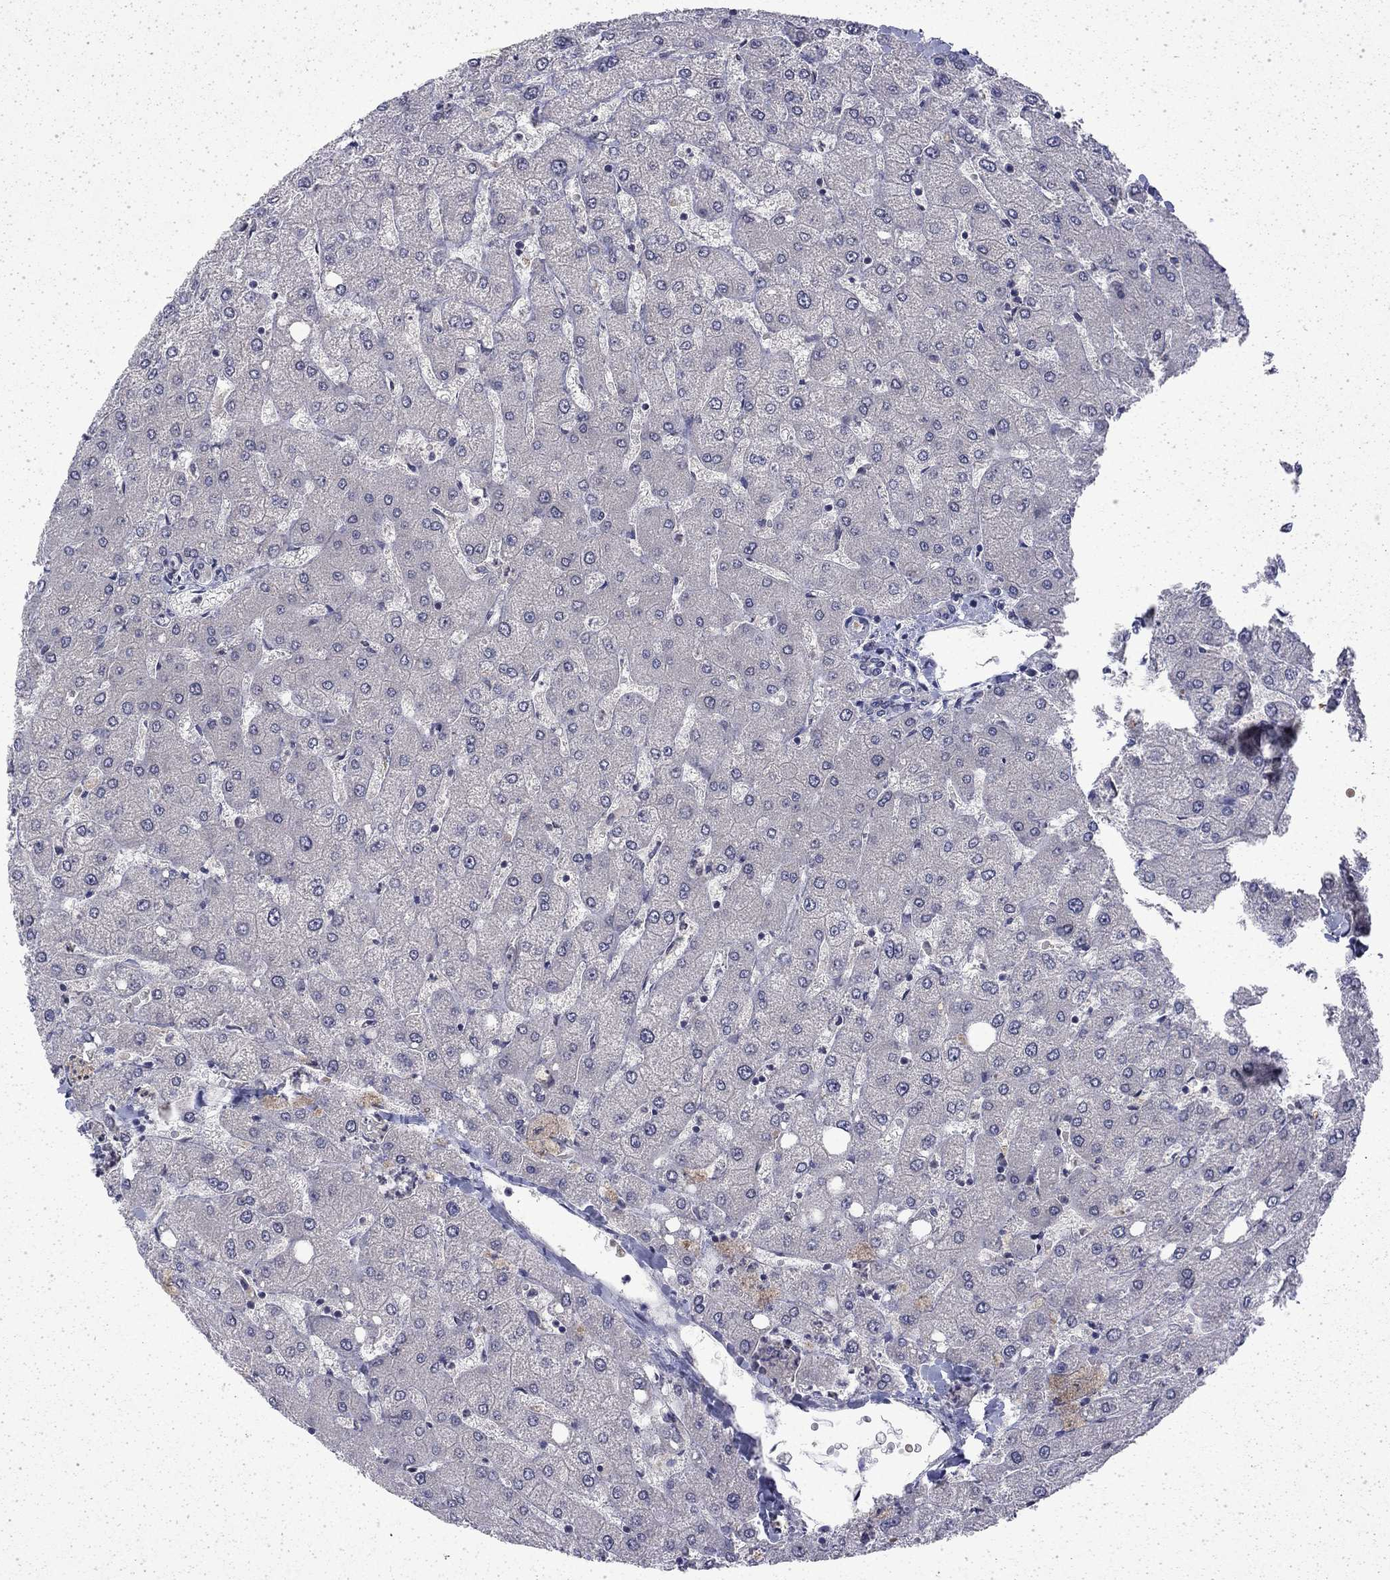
{"staining": {"intensity": "negative", "quantity": "none", "location": "none"}, "tissue": "liver", "cell_type": "Cholangiocytes", "image_type": "normal", "snomed": [{"axis": "morphology", "description": "Normal tissue, NOS"}, {"axis": "topography", "description": "Liver"}], "caption": "A micrograph of liver stained for a protein reveals no brown staining in cholangiocytes.", "gene": "CHAT", "patient": {"sex": "female", "age": 54}}